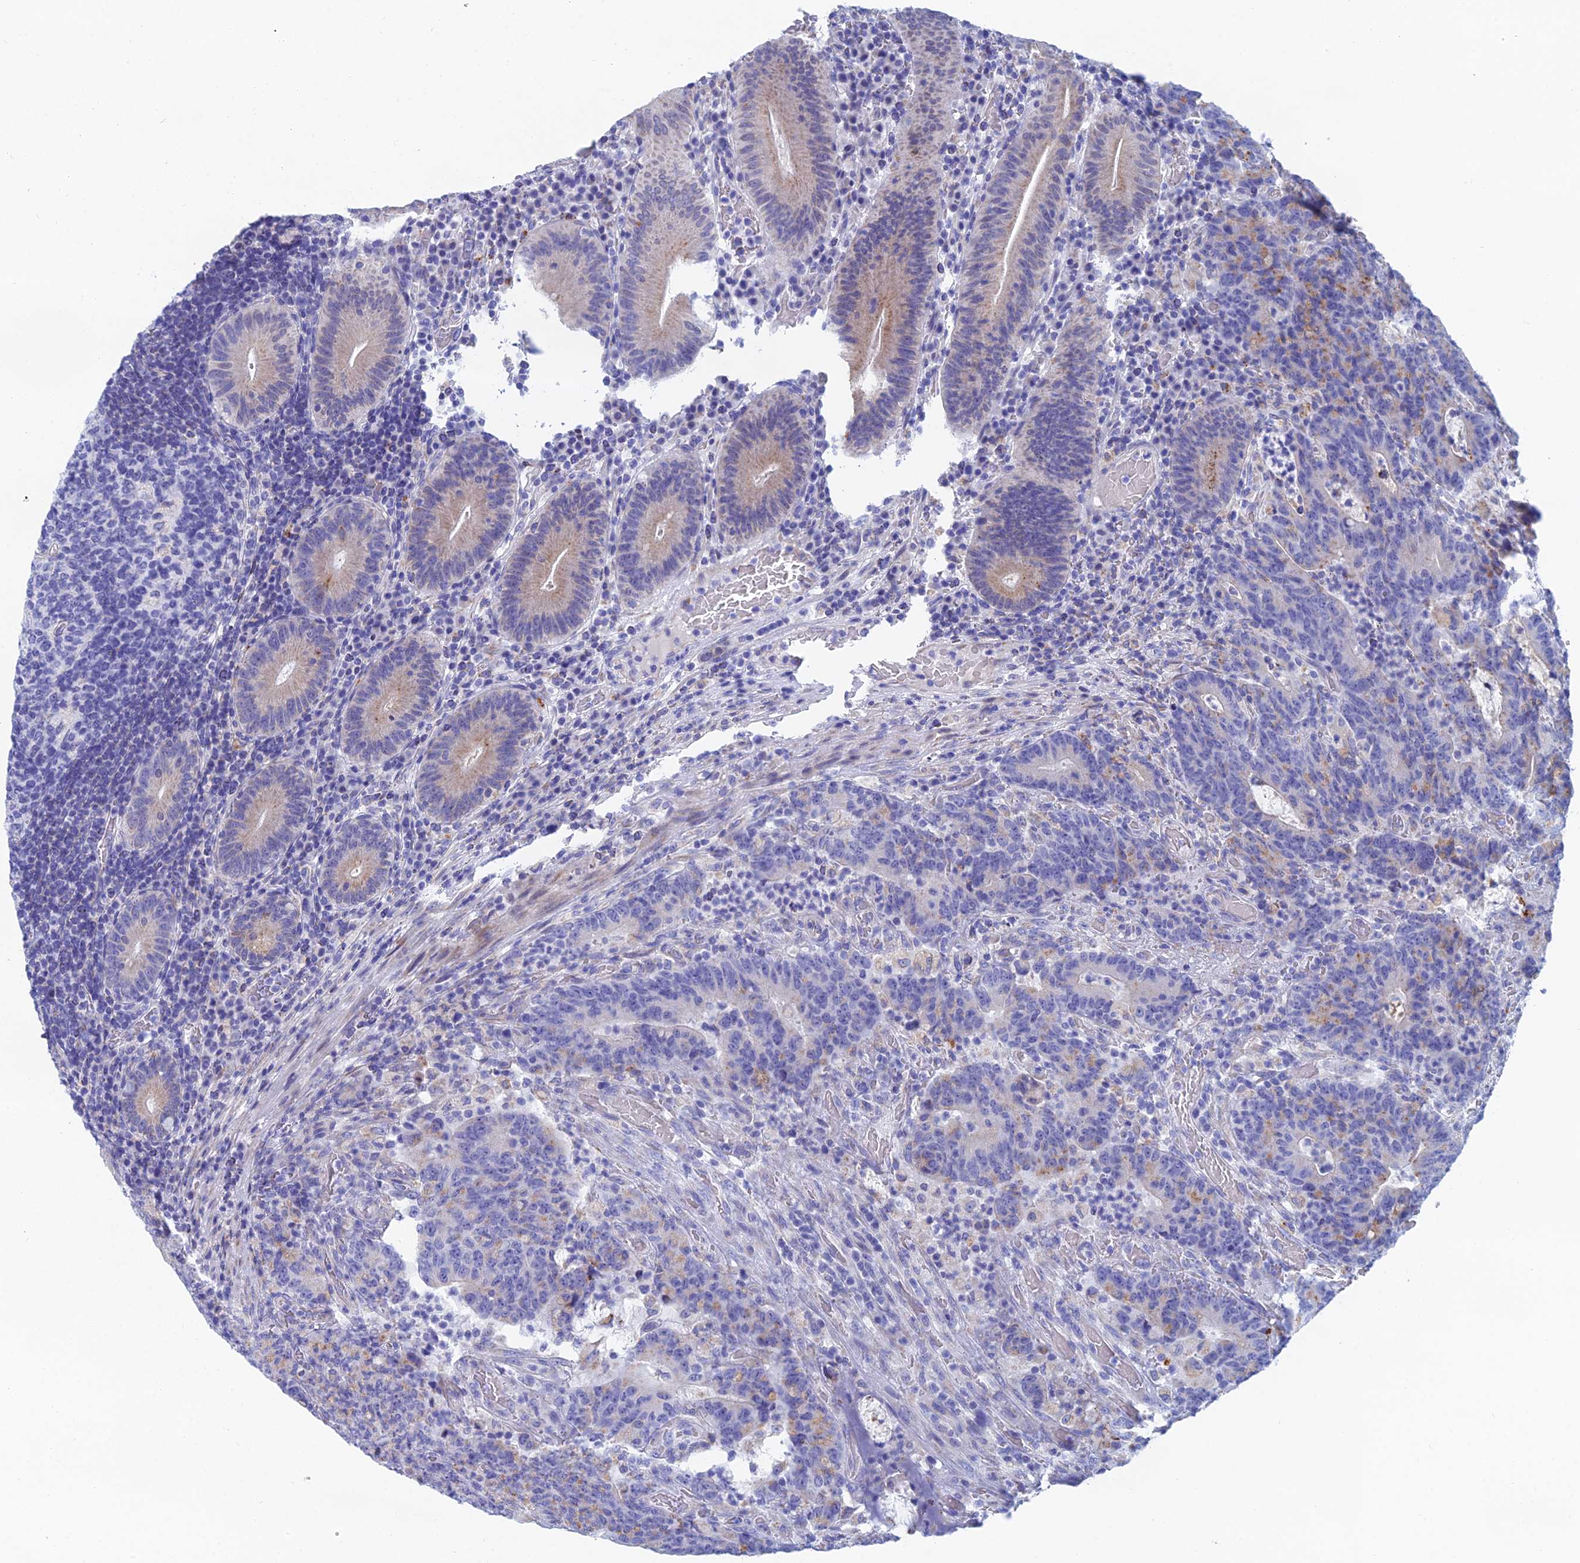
{"staining": {"intensity": "moderate", "quantity": "<25%", "location": "cytoplasmic/membranous"}, "tissue": "colorectal cancer", "cell_type": "Tumor cells", "image_type": "cancer", "snomed": [{"axis": "morphology", "description": "Normal tissue, NOS"}, {"axis": "morphology", "description": "Adenocarcinoma, NOS"}, {"axis": "topography", "description": "Colon"}], "caption": "Brown immunohistochemical staining in human colorectal adenocarcinoma displays moderate cytoplasmic/membranous staining in about <25% of tumor cells.", "gene": "CFAP210", "patient": {"sex": "female", "age": 75}}